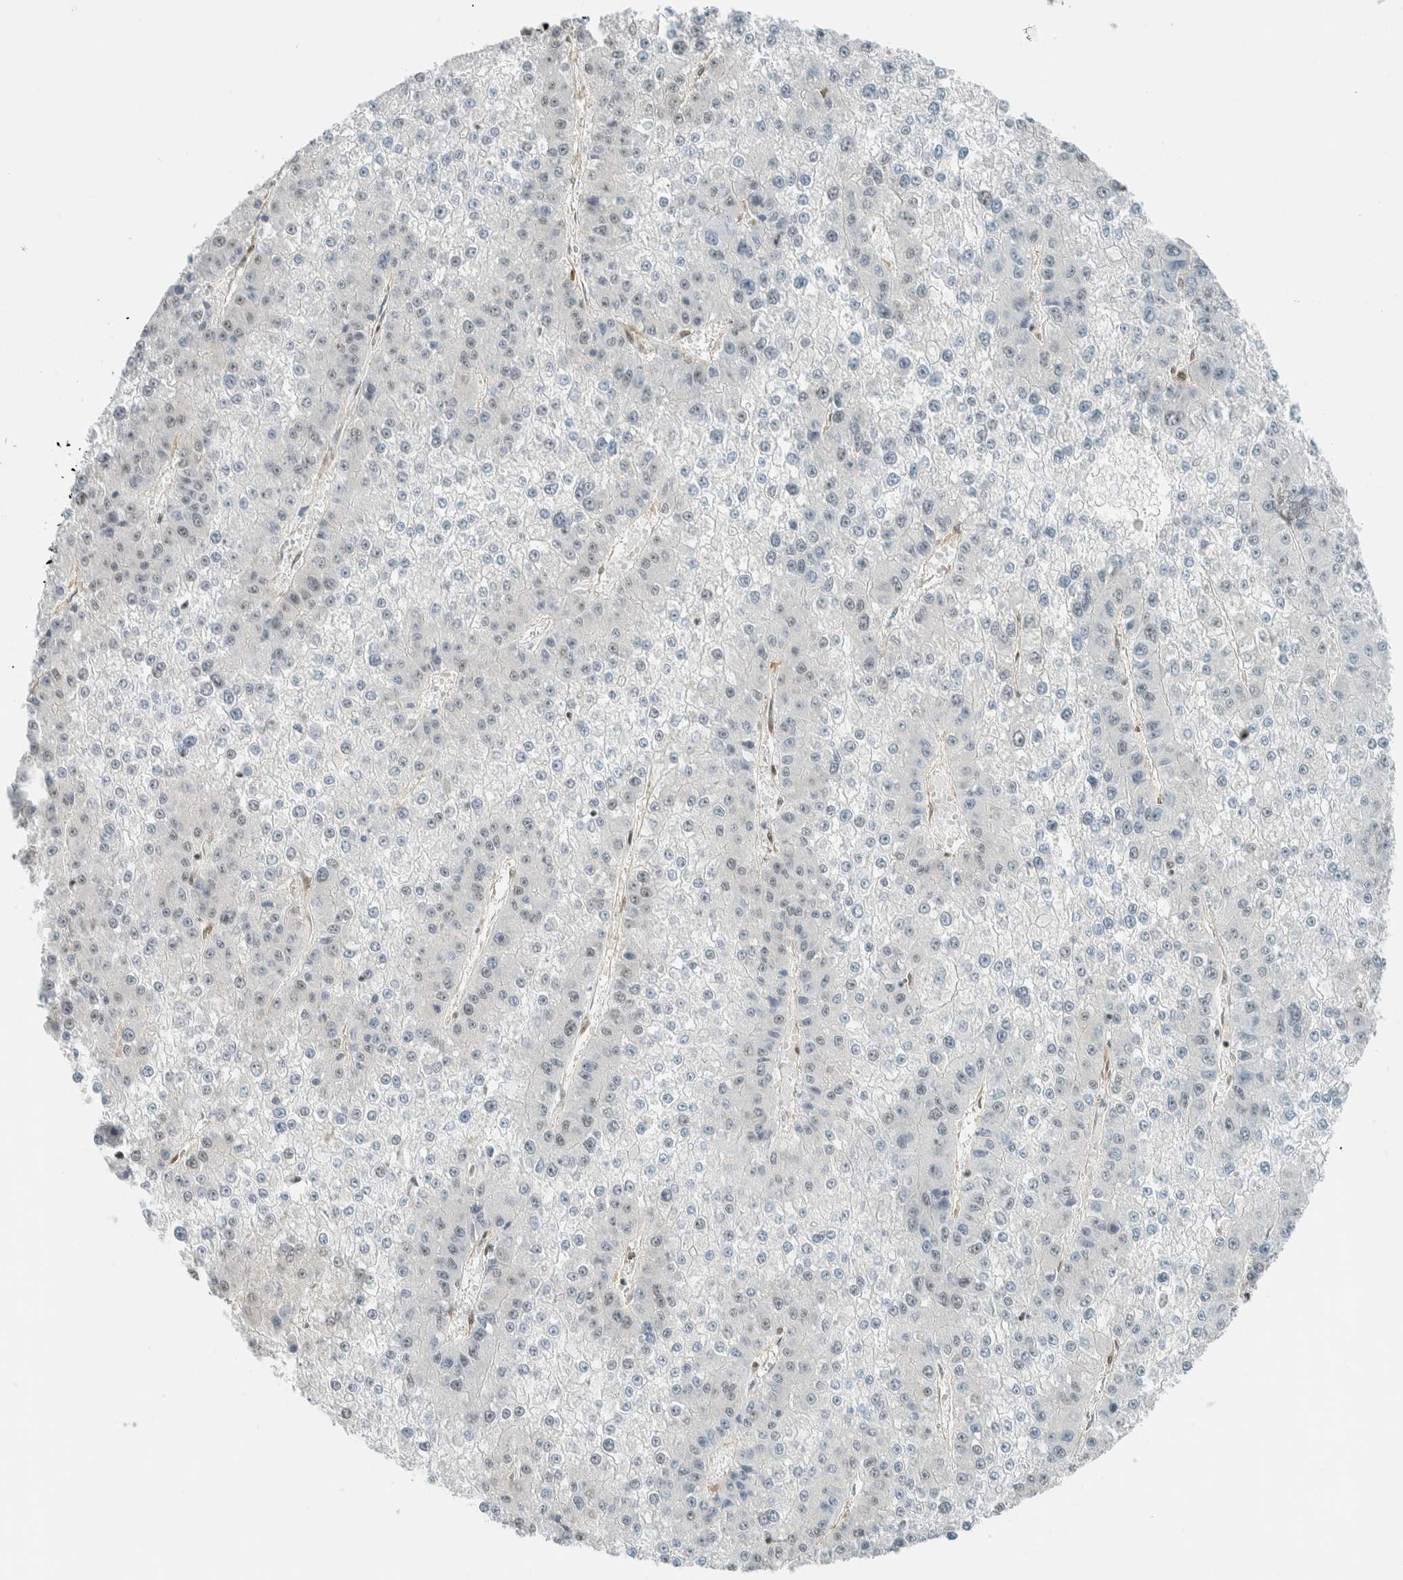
{"staining": {"intensity": "negative", "quantity": "none", "location": "none"}, "tissue": "liver cancer", "cell_type": "Tumor cells", "image_type": "cancer", "snomed": [{"axis": "morphology", "description": "Carcinoma, Hepatocellular, NOS"}, {"axis": "topography", "description": "Liver"}], "caption": "Hepatocellular carcinoma (liver) was stained to show a protein in brown. There is no significant expression in tumor cells.", "gene": "NIBAN2", "patient": {"sex": "female", "age": 73}}